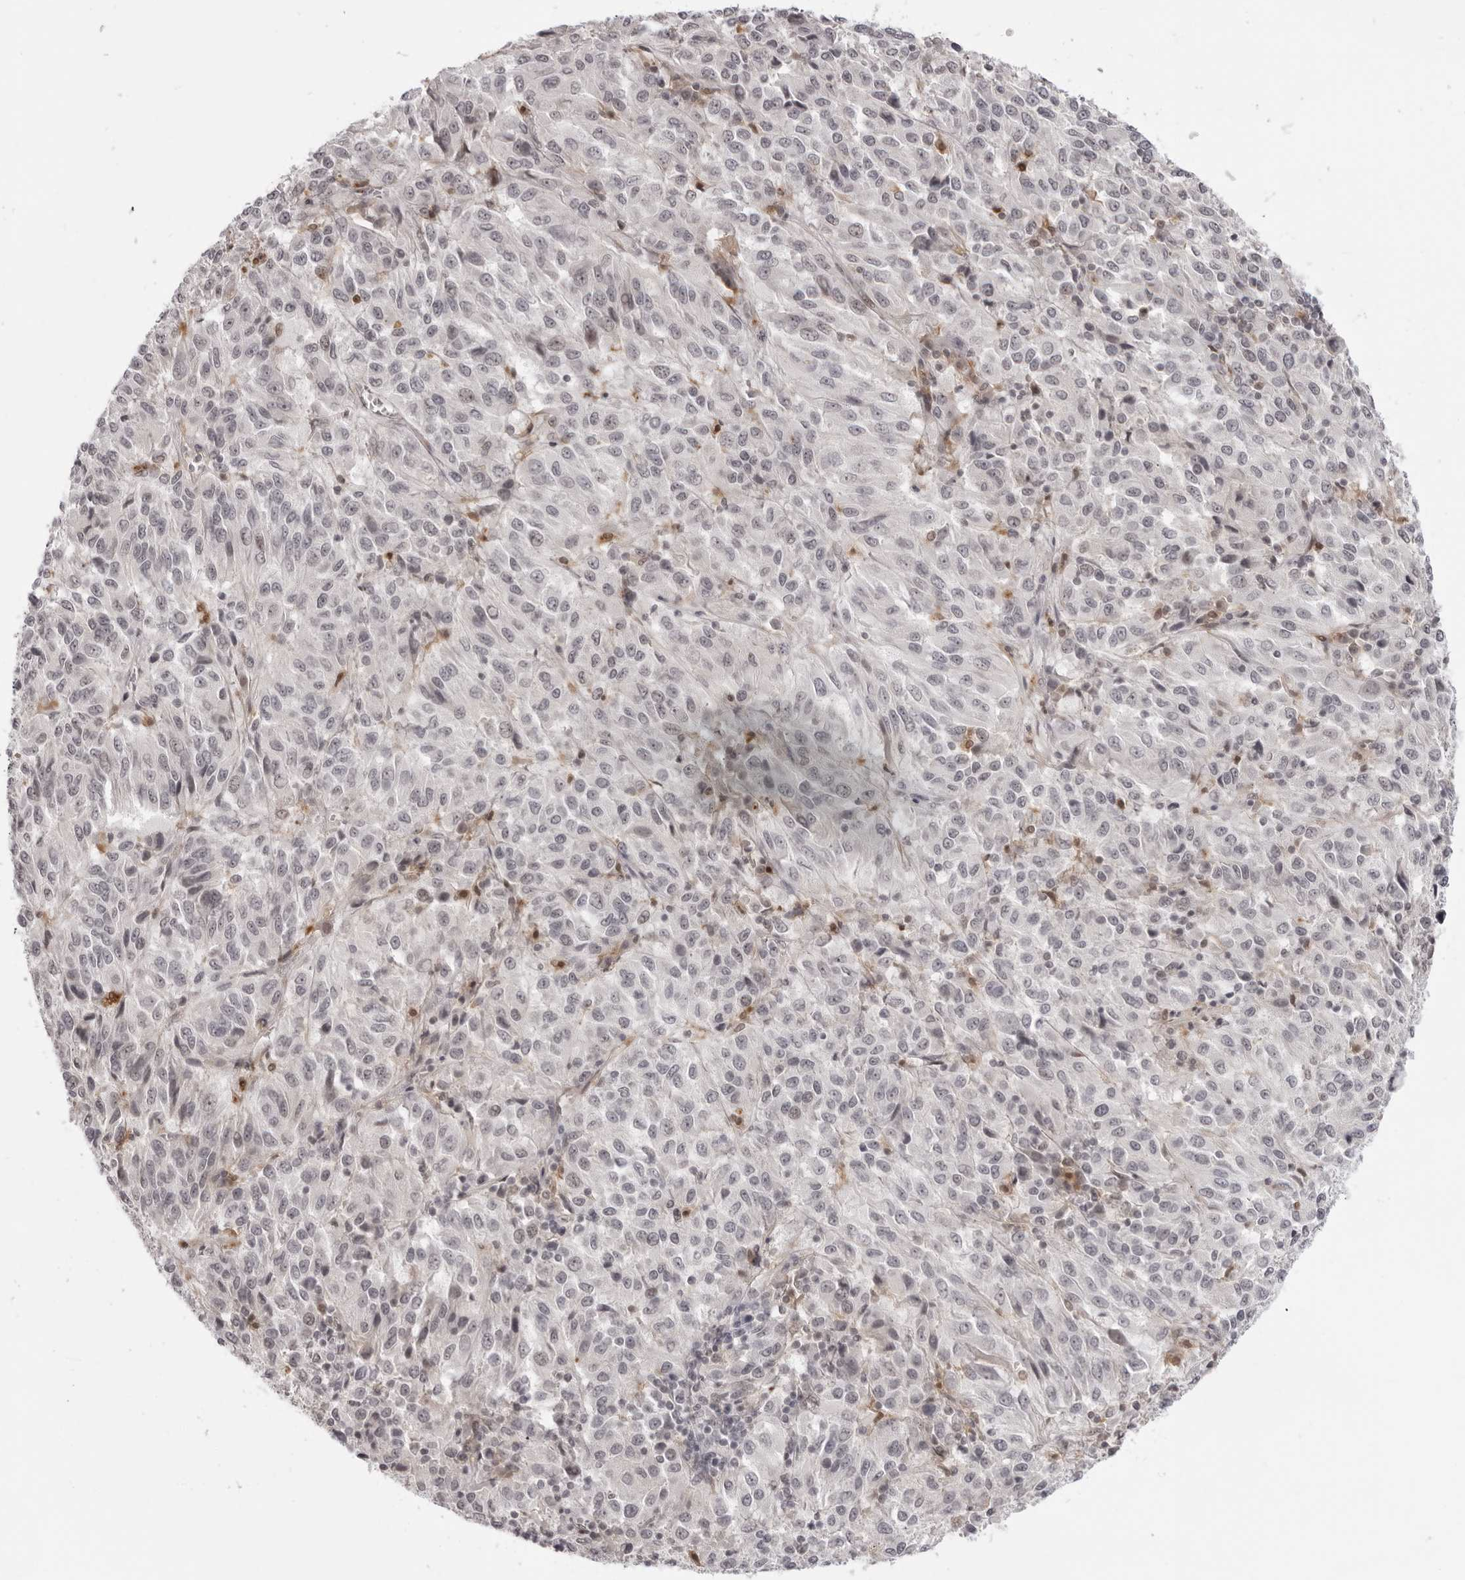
{"staining": {"intensity": "weak", "quantity": "<25%", "location": "nuclear"}, "tissue": "melanoma", "cell_type": "Tumor cells", "image_type": "cancer", "snomed": [{"axis": "morphology", "description": "Malignant melanoma, Metastatic site"}, {"axis": "topography", "description": "Lung"}], "caption": "There is no significant staining in tumor cells of melanoma.", "gene": "SRGAP2", "patient": {"sex": "male", "age": 64}}